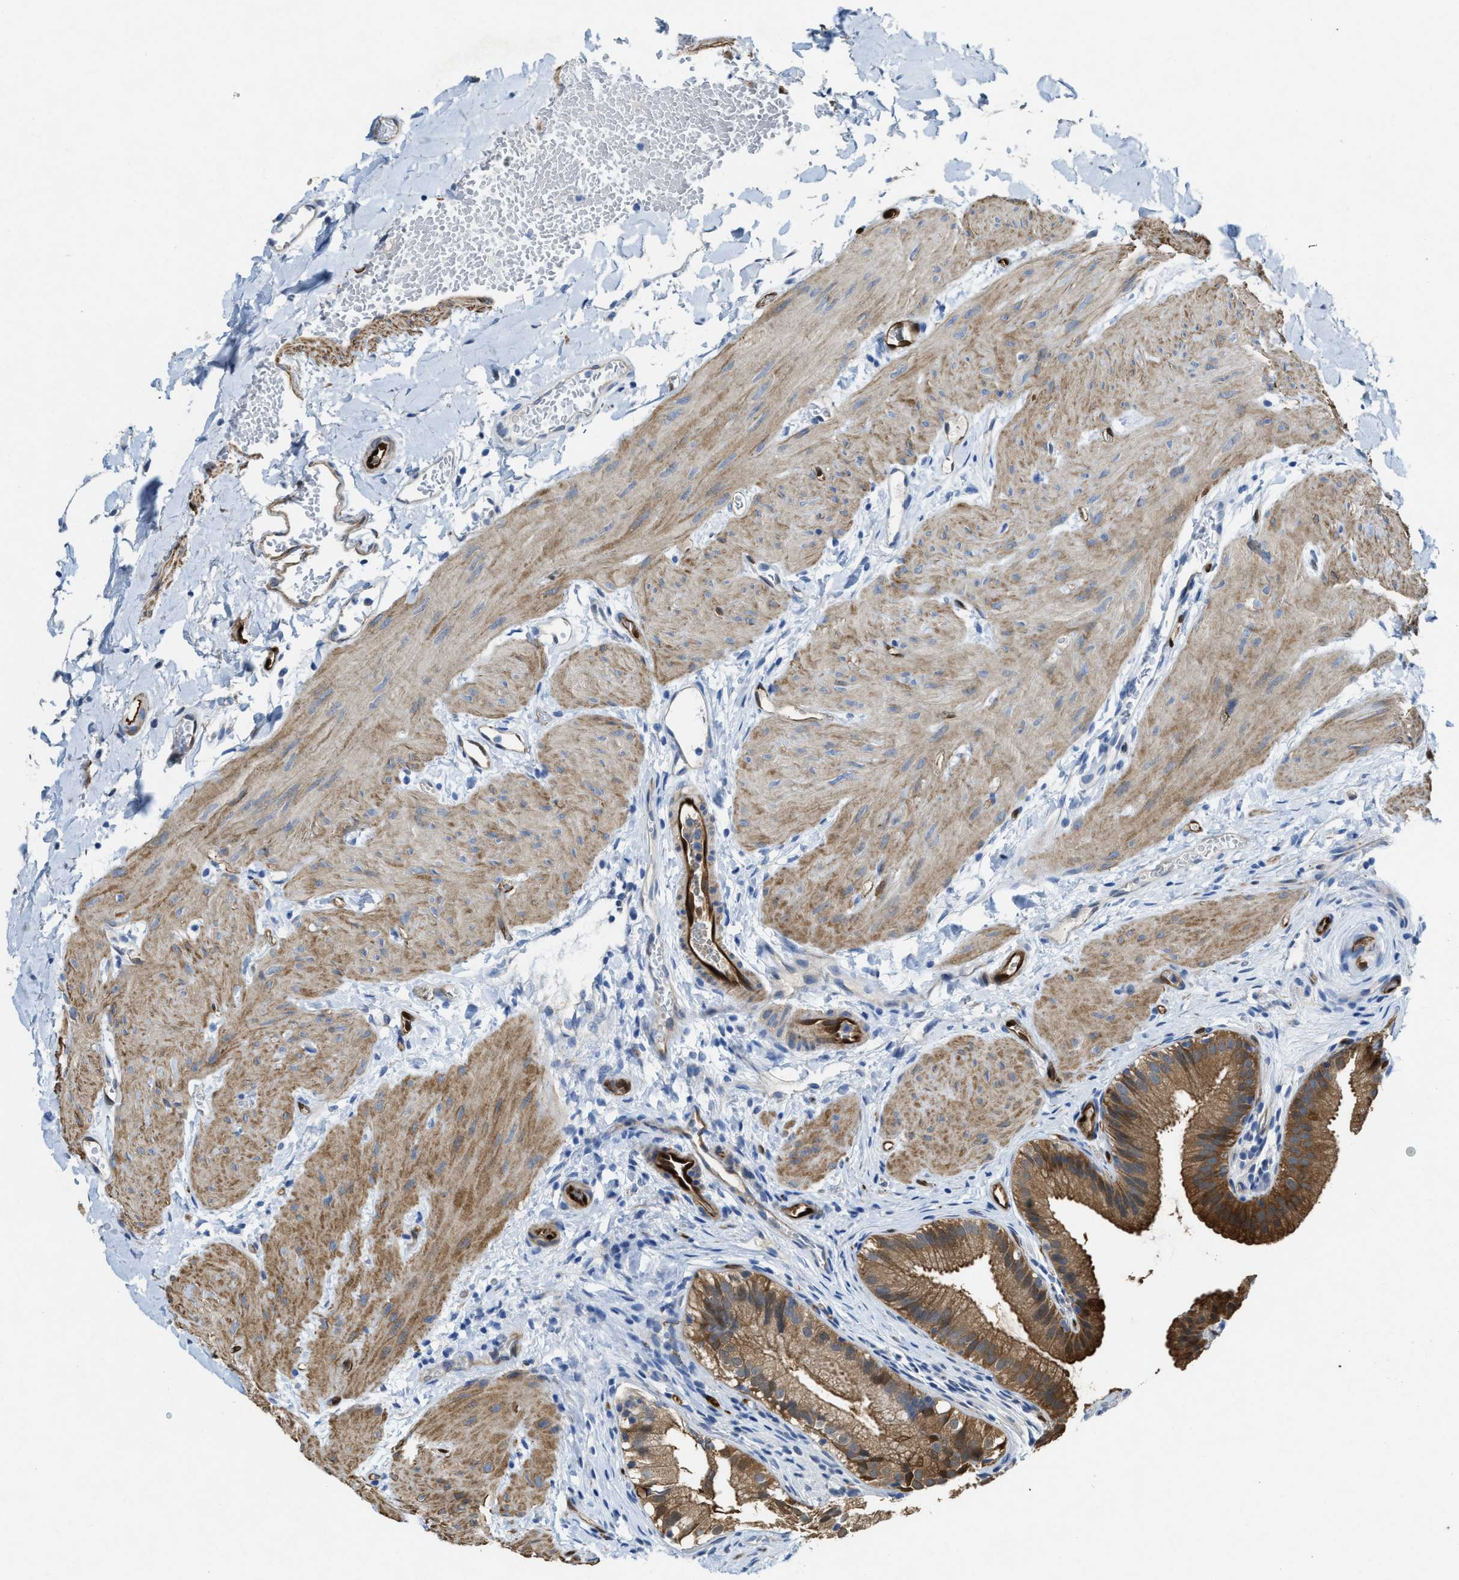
{"staining": {"intensity": "strong", "quantity": ">75%", "location": "cytoplasmic/membranous"}, "tissue": "gallbladder", "cell_type": "Glandular cells", "image_type": "normal", "snomed": [{"axis": "morphology", "description": "Normal tissue, NOS"}, {"axis": "topography", "description": "Gallbladder"}], "caption": "This histopathology image shows immunohistochemistry staining of unremarkable human gallbladder, with high strong cytoplasmic/membranous expression in about >75% of glandular cells.", "gene": "ASS1", "patient": {"sex": "female", "age": 26}}